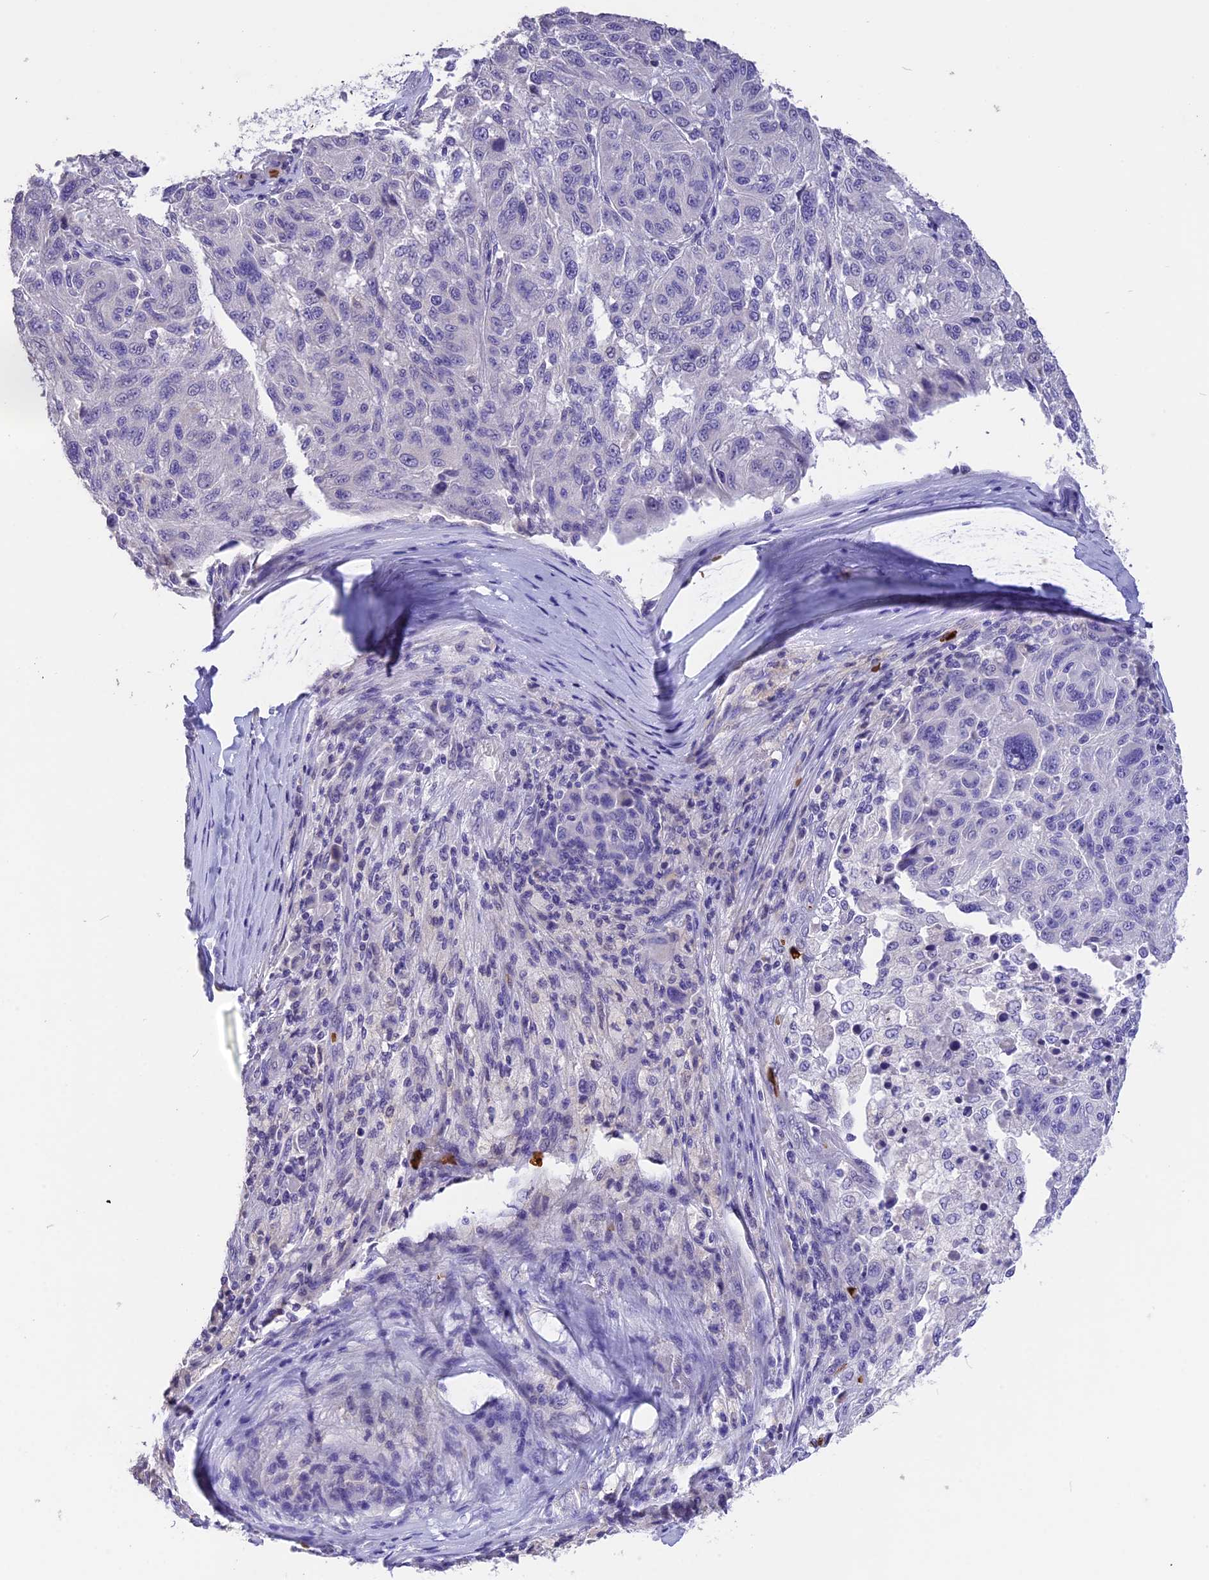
{"staining": {"intensity": "negative", "quantity": "none", "location": "none"}, "tissue": "melanoma", "cell_type": "Tumor cells", "image_type": "cancer", "snomed": [{"axis": "morphology", "description": "Malignant melanoma, NOS"}, {"axis": "topography", "description": "Skin"}], "caption": "An immunohistochemistry micrograph of malignant melanoma is shown. There is no staining in tumor cells of malignant melanoma.", "gene": "TNNC2", "patient": {"sex": "male", "age": 53}}